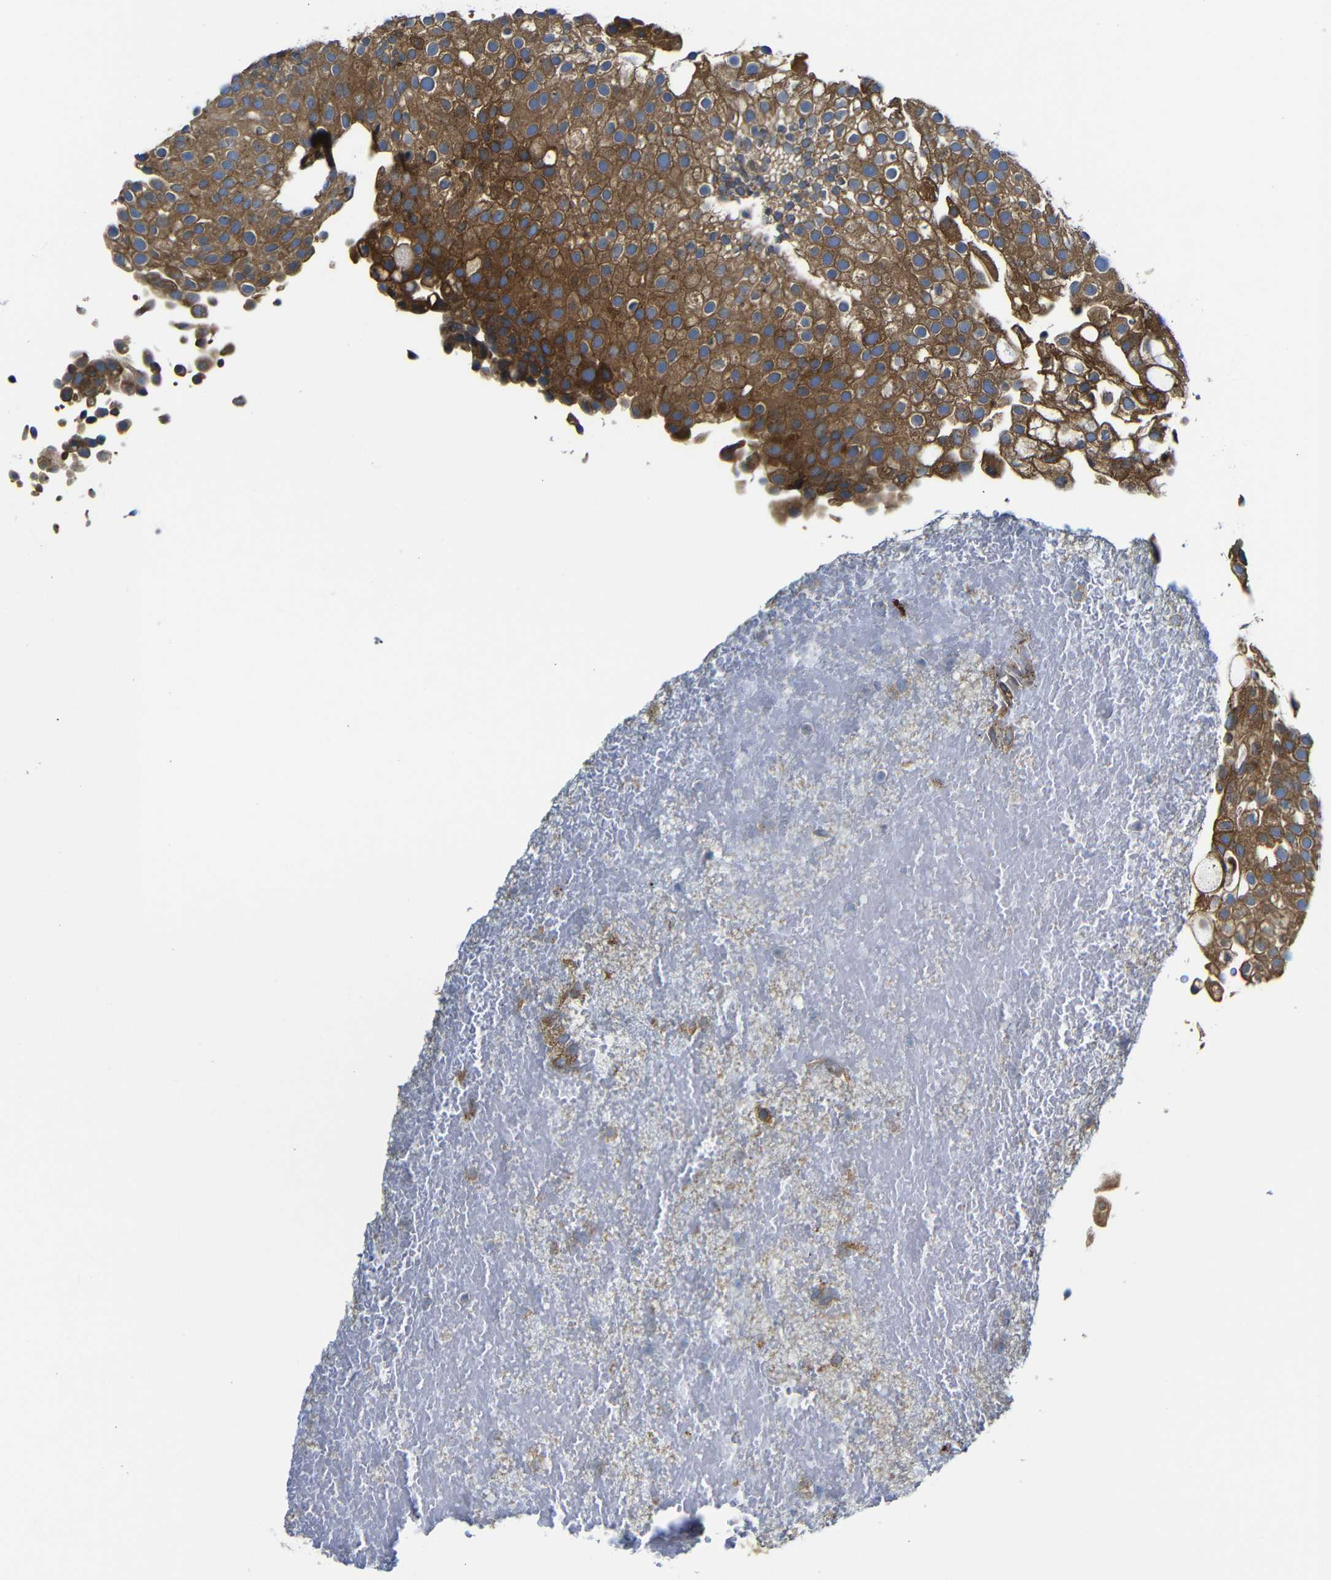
{"staining": {"intensity": "moderate", "quantity": ">75%", "location": "cytoplasmic/membranous"}, "tissue": "urothelial cancer", "cell_type": "Tumor cells", "image_type": "cancer", "snomed": [{"axis": "morphology", "description": "Urothelial carcinoma, Low grade"}, {"axis": "topography", "description": "Urinary bladder"}], "caption": "Urothelial cancer was stained to show a protein in brown. There is medium levels of moderate cytoplasmic/membranous positivity in about >75% of tumor cells. (Stains: DAB (3,3'-diaminobenzidine) in brown, nuclei in blue, Microscopy: brightfield microscopy at high magnification).", "gene": "CLCC1", "patient": {"sex": "male", "age": 78}}